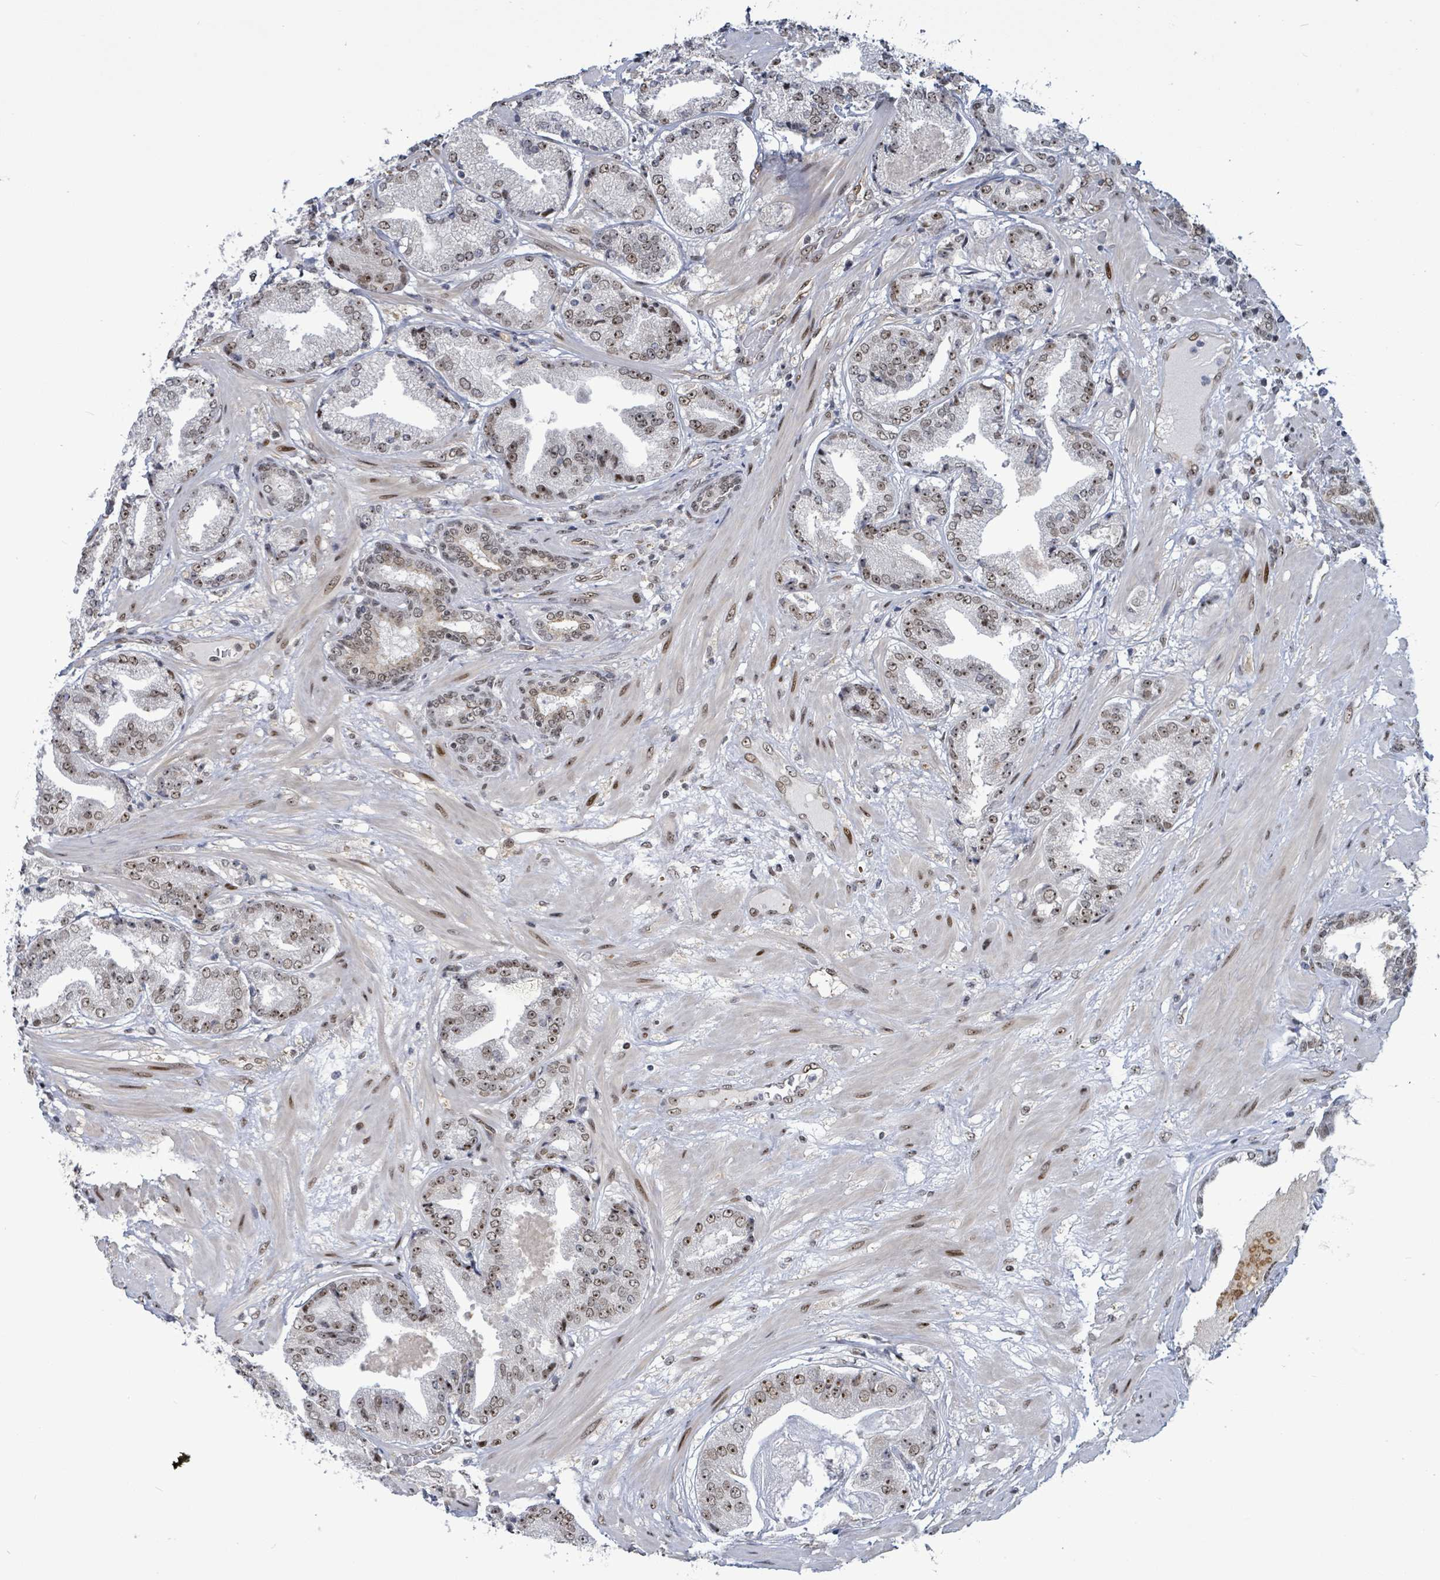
{"staining": {"intensity": "moderate", "quantity": ">75%", "location": "nuclear"}, "tissue": "prostate cancer", "cell_type": "Tumor cells", "image_type": "cancer", "snomed": [{"axis": "morphology", "description": "Adenocarcinoma, High grade"}, {"axis": "topography", "description": "Prostate"}], "caption": "Prostate high-grade adenocarcinoma was stained to show a protein in brown. There is medium levels of moderate nuclear positivity in about >75% of tumor cells. (Stains: DAB (3,3'-diaminobenzidine) in brown, nuclei in blue, Microscopy: brightfield microscopy at high magnification).", "gene": "RRN3", "patient": {"sex": "male", "age": 63}}